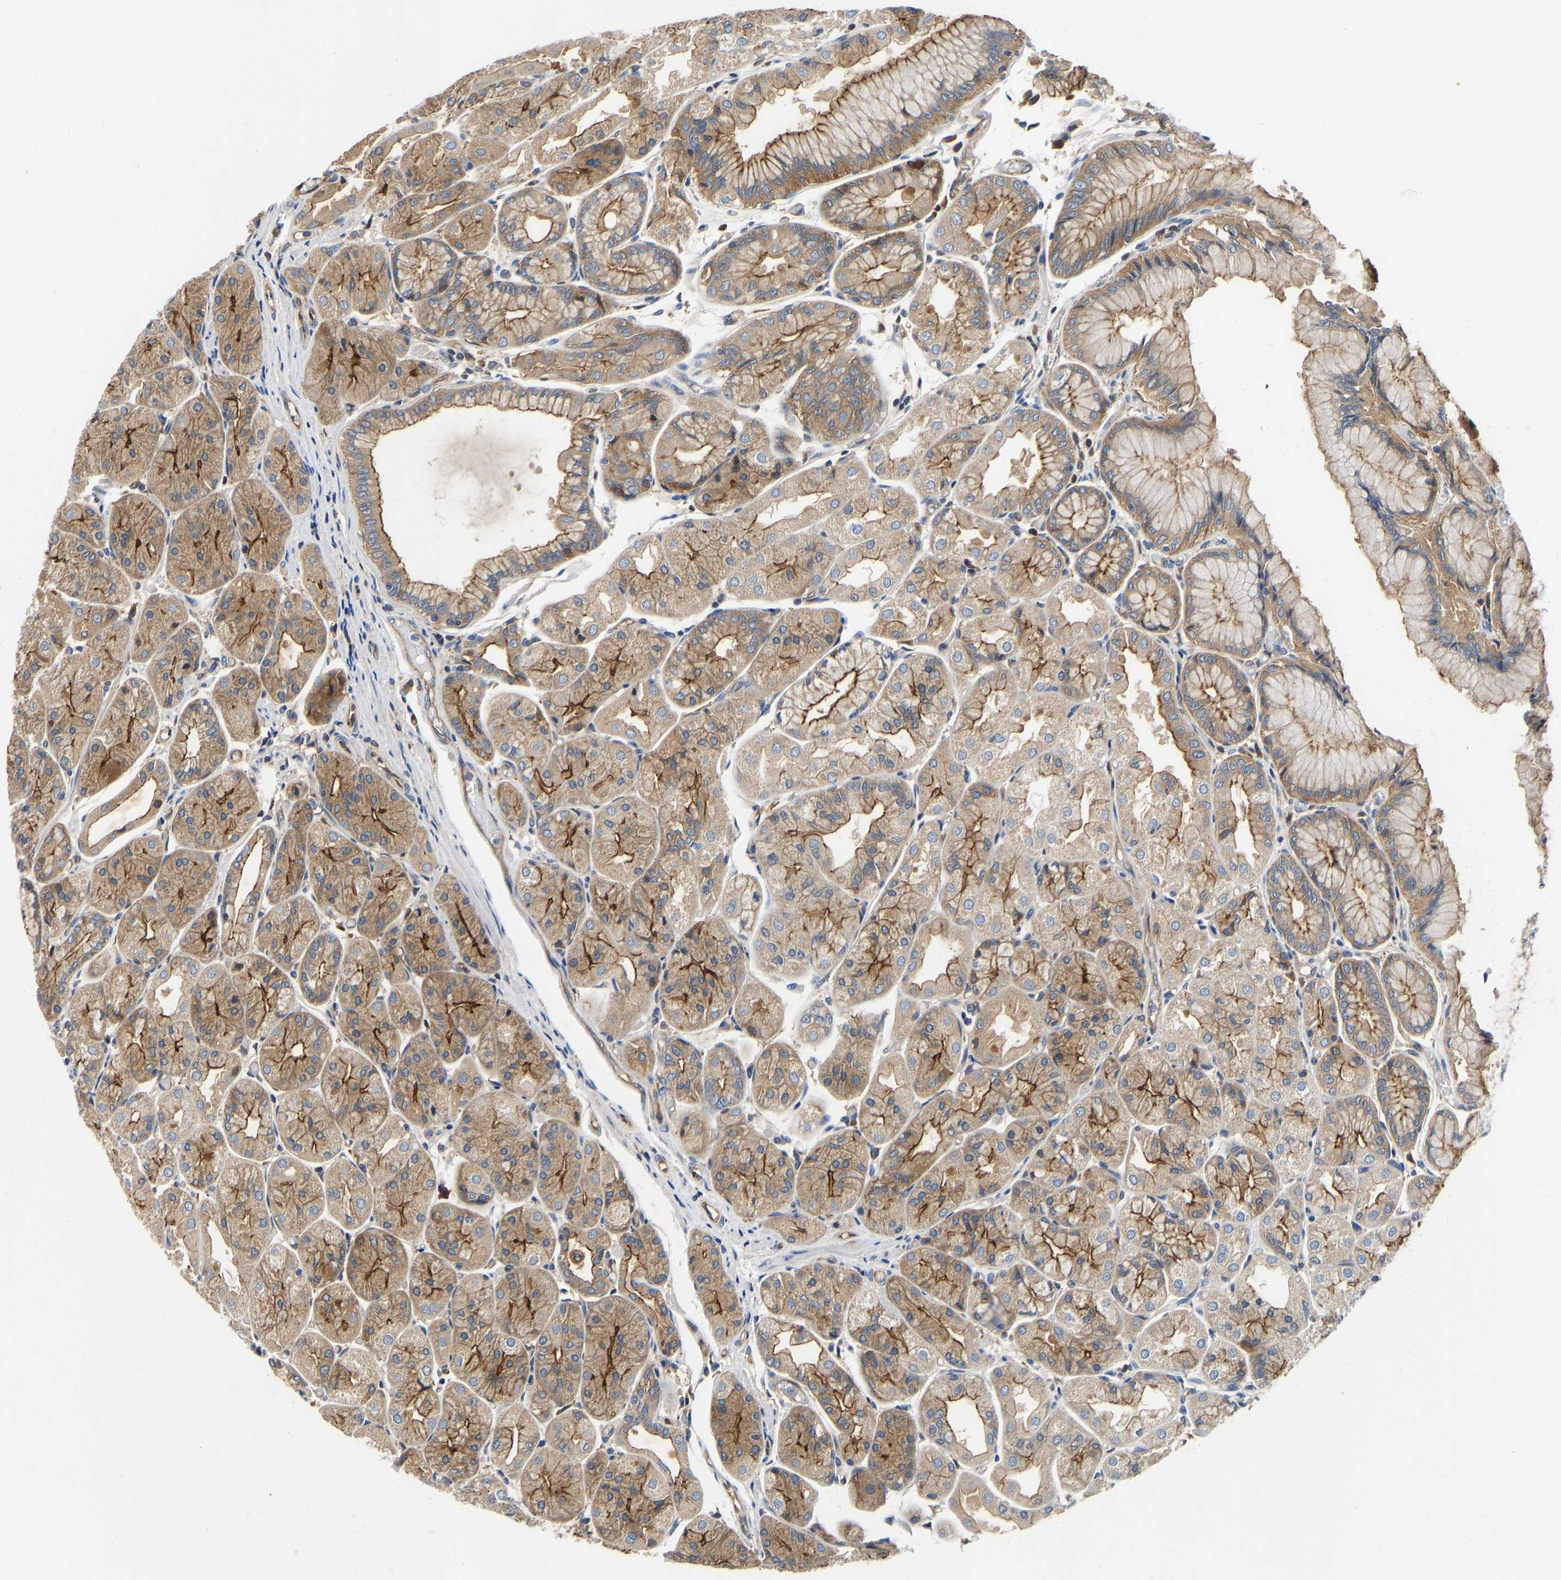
{"staining": {"intensity": "moderate", "quantity": ">75%", "location": "cytoplasmic/membranous"}, "tissue": "stomach", "cell_type": "Glandular cells", "image_type": "normal", "snomed": [{"axis": "morphology", "description": "Normal tissue, NOS"}, {"axis": "topography", "description": "Stomach, upper"}], "caption": "A brown stain shows moderate cytoplasmic/membranous staining of a protein in glandular cells of normal stomach.", "gene": "FLNB", "patient": {"sex": "male", "age": 72}}